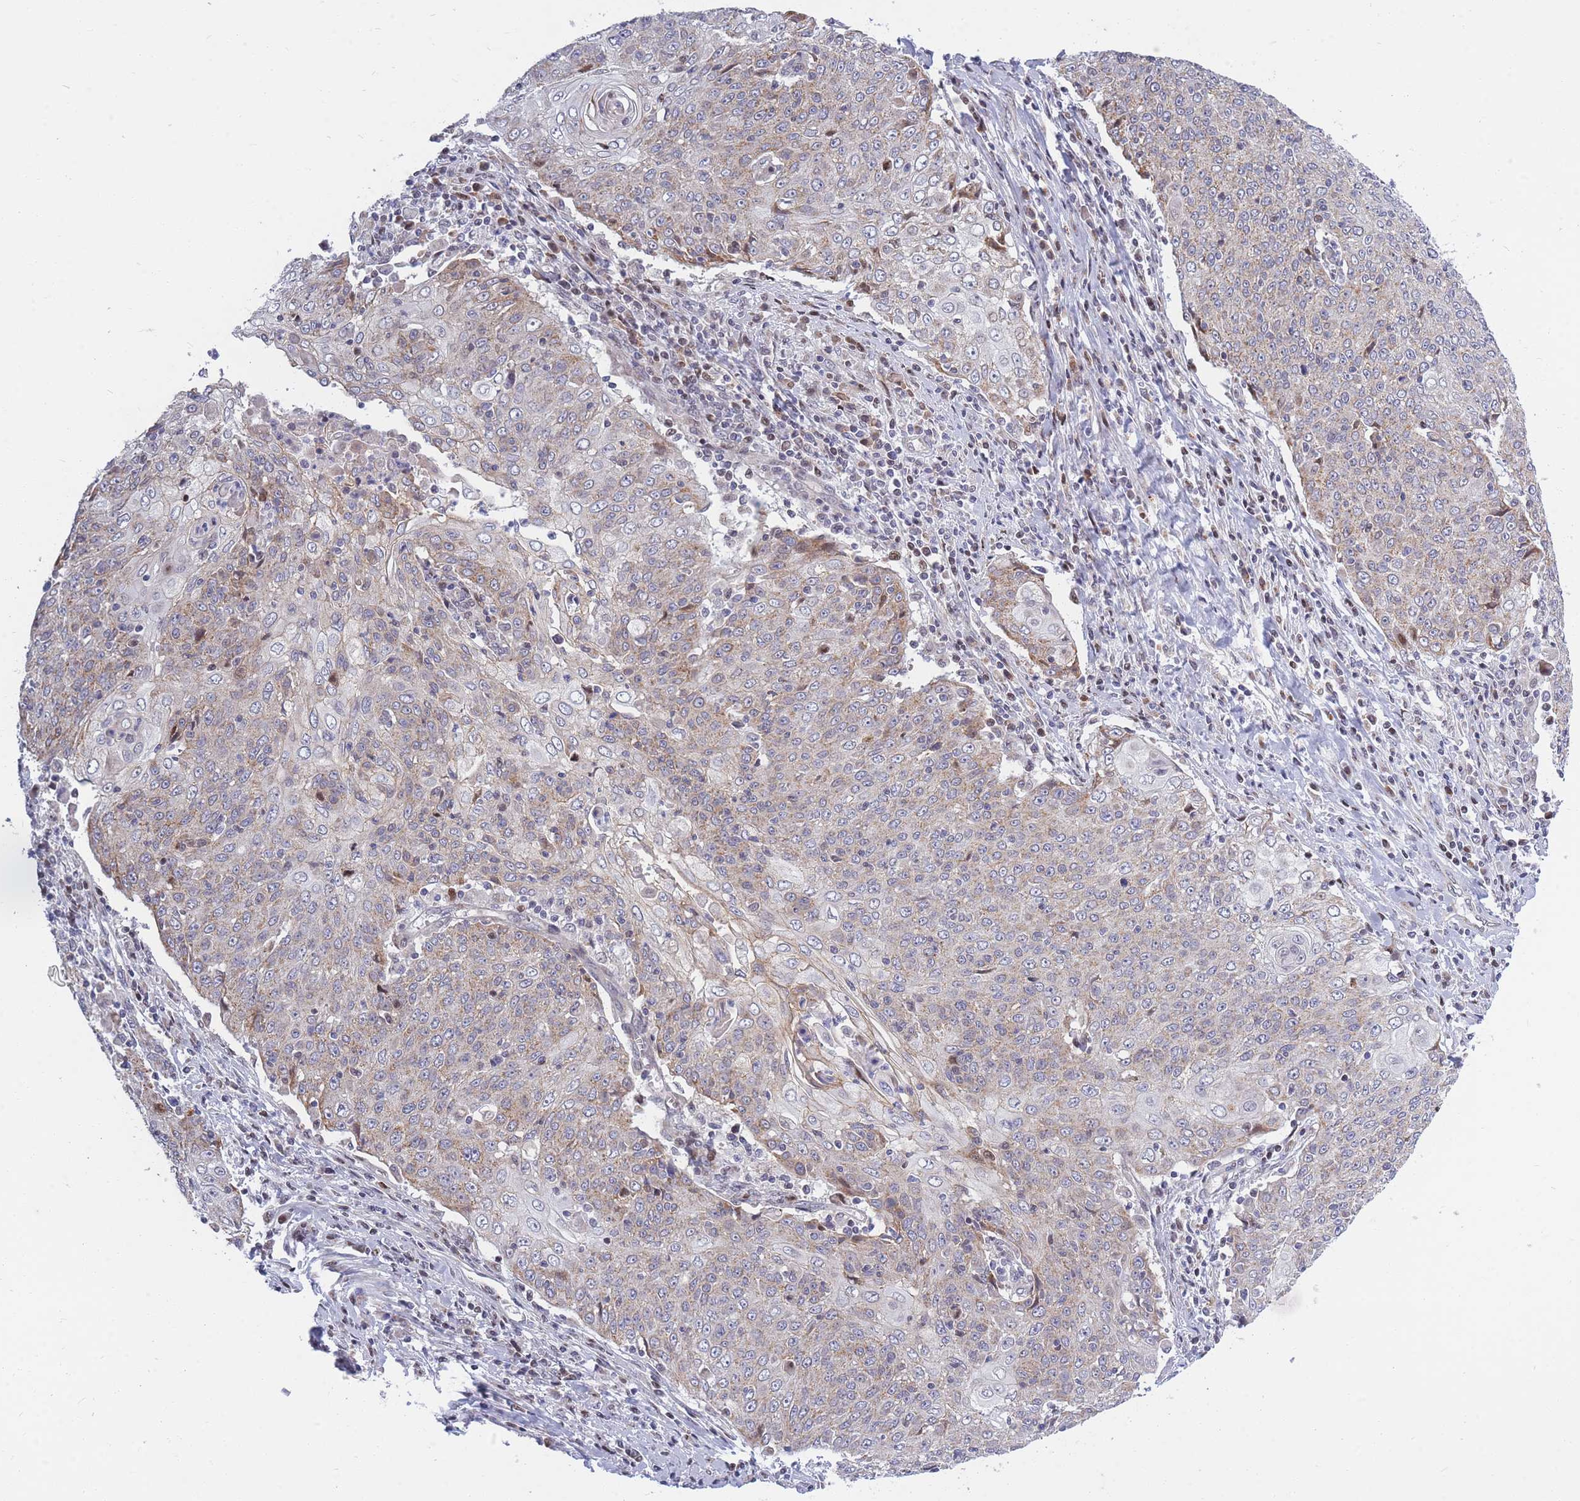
{"staining": {"intensity": "weak", "quantity": "<25%", "location": "cytoplasmic/membranous"}, "tissue": "cervical cancer", "cell_type": "Tumor cells", "image_type": "cancer", "snomed": [{"axis": "morphology", "description": "Squamous cell carcinoma, NOS"}, {"axis": "topography", "description": "Cervix"}], "caption": "Cervical cancer was stained to show a protein in brown. There is no significant staining in tumor cells.", "gene": "MOB4", "patient": {"sex": "female", "age": 48}}